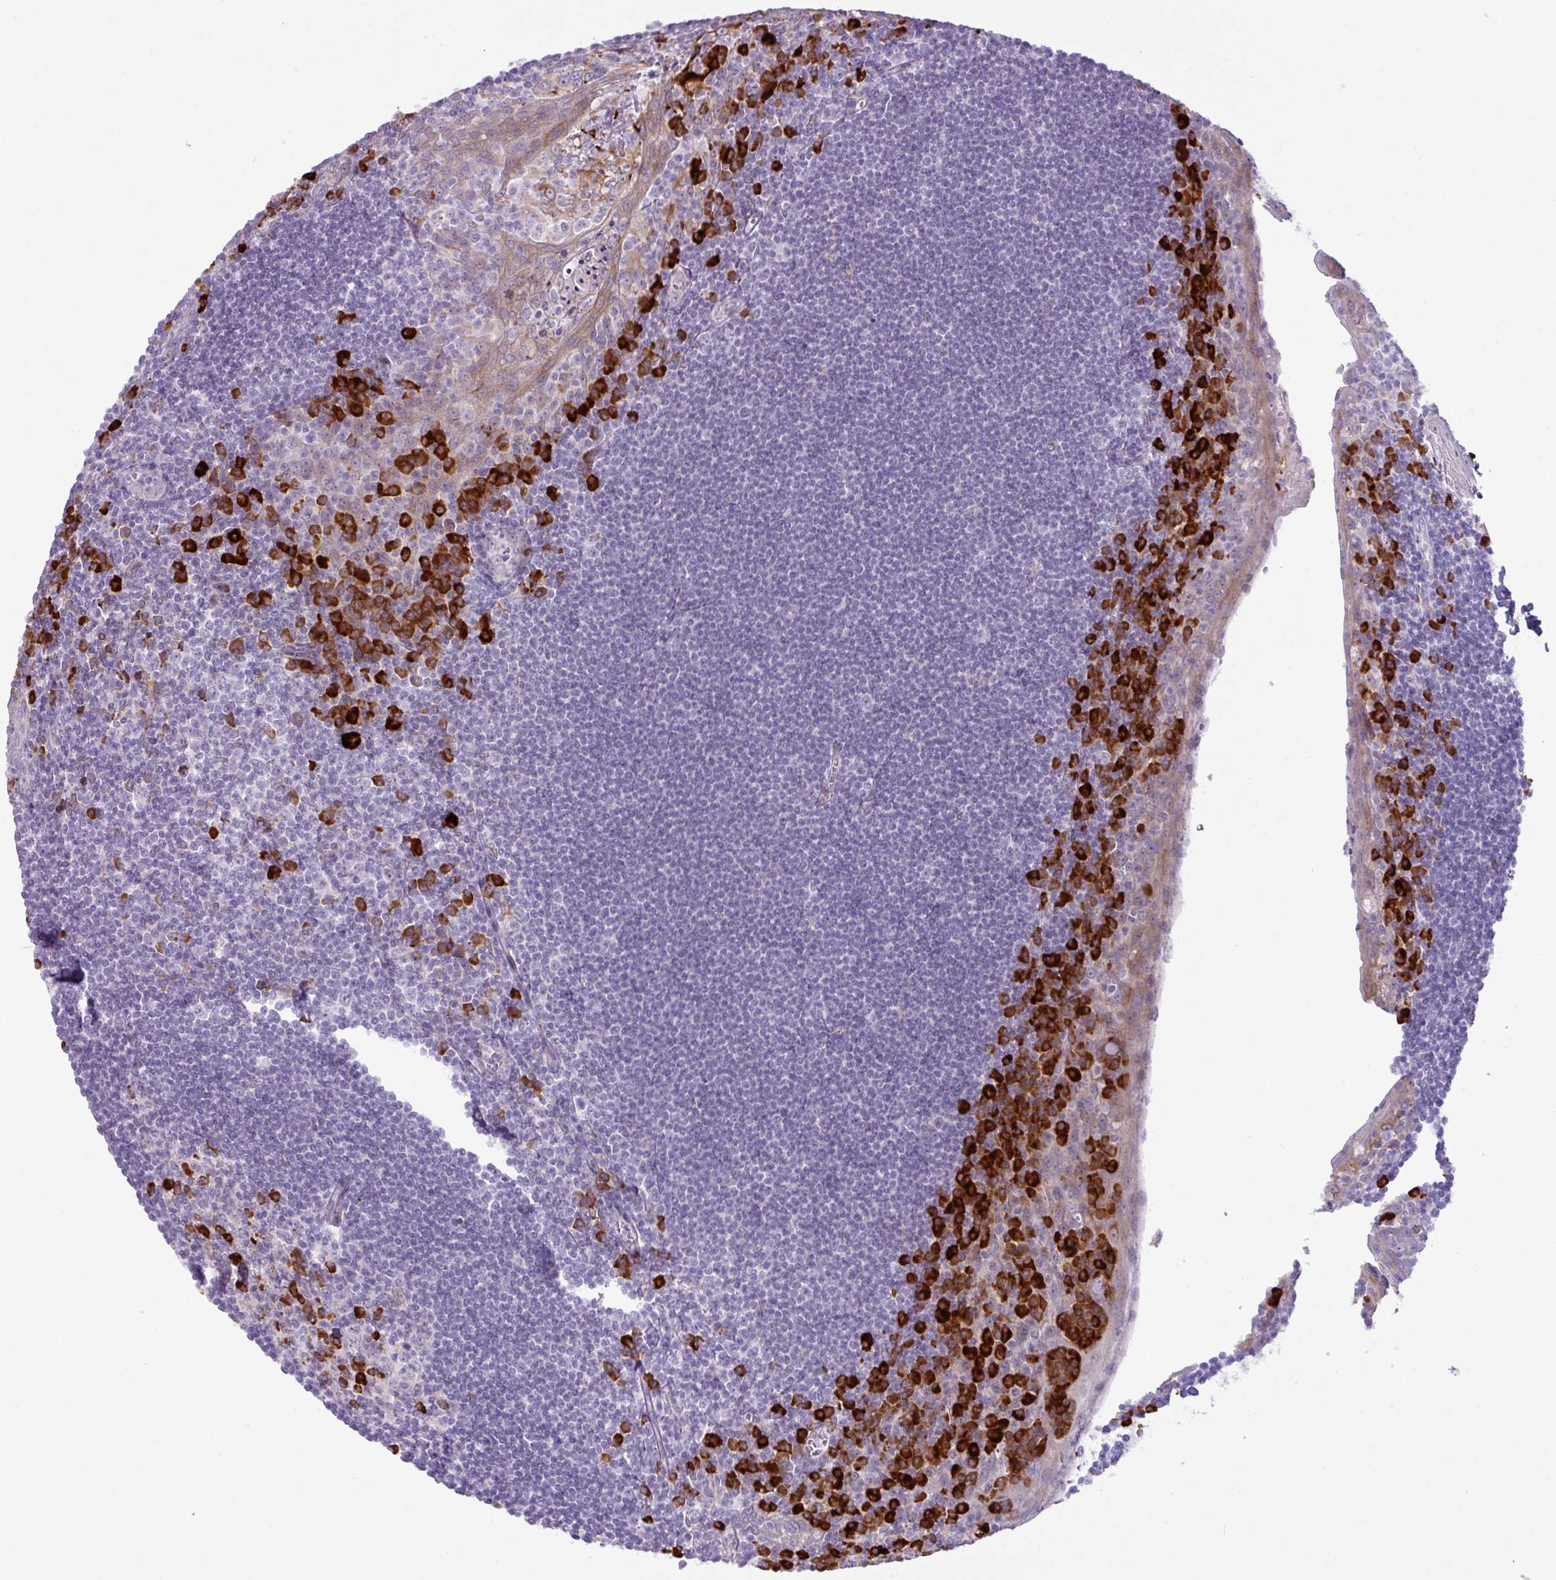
{"staining": {"intensity": "strong", "quantity": "<25%", "location": "cytoplasmic/membranous"}, "tissue": "tonsil", "cell_type": "Germinal center cells", "image_type": "normal", "snomed": [{"axis": "morphology", "description": "Normal tissue, NOS"}, {"axis": "topography", "description": "Tonsil"}], "caption": "A photomicrograph of human tonsil stained for a protein demonstrates strong cytoplasmic/membranous brown staining in germinal center cells. (DAB (3,3'-diaminobenzidine) = brown stain, brightfield microscopy at high magnification).", "gene": "RGS21", "patient": {"sex": "male", "age": 27}}